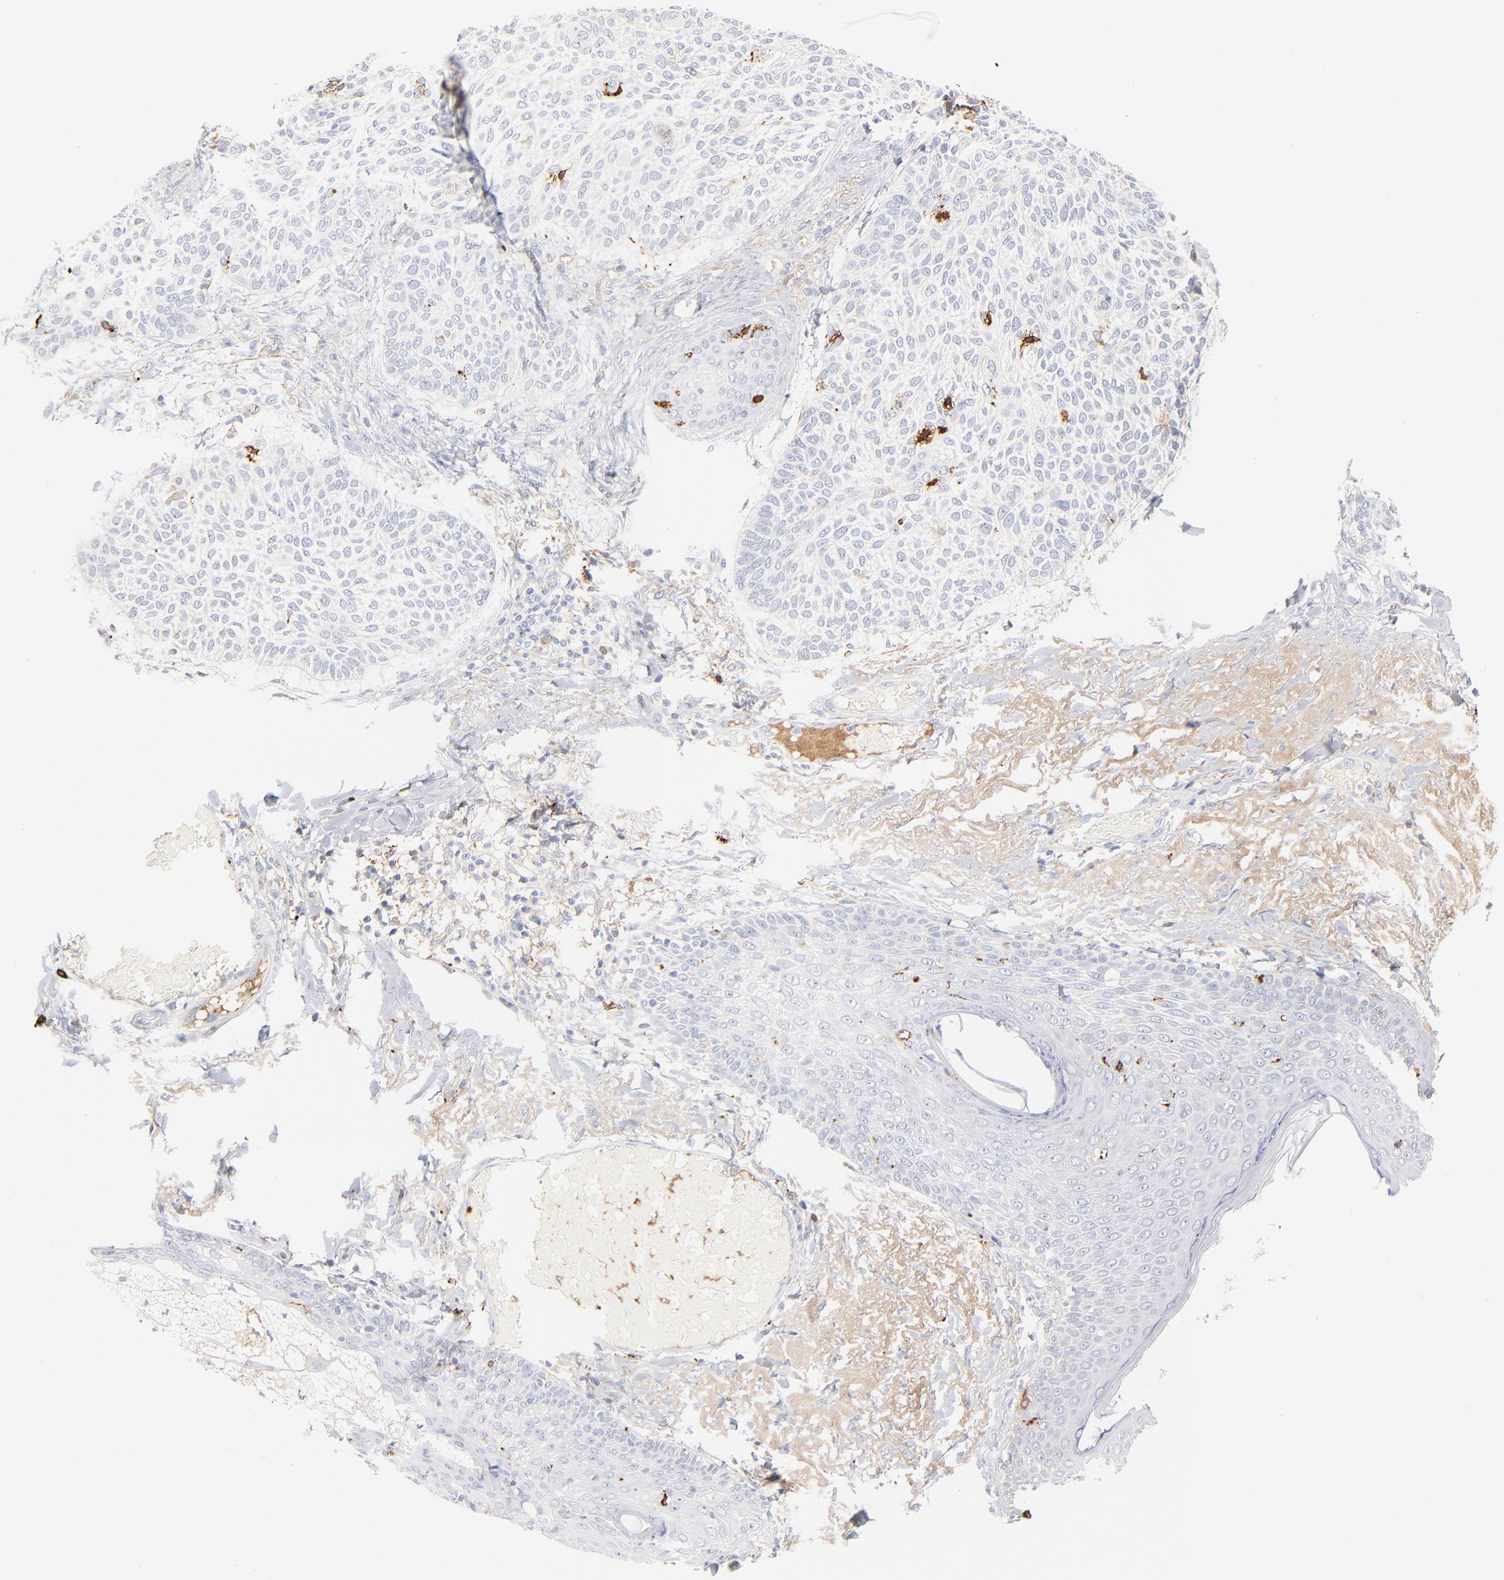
{"staining": {"intensity": "negative", "quantity": "none", "location": "none"}, "tissue": "skin cancer", "cell_type": "Tumor cells", "image_type": "cancer", "snomed": [{"axis": "morphology", "description": "Normal tissue, NOS"}, {"axis": "morphology", "description": "Basal cell carcinoma"}, {"axis": "topography", "description": "Skin"}], "caption": "This is a histopathology image of IHC staining of skin cancer, which shows no staining in tumor cells.", "gene": "APOH", "patient": {"sex": "female", "age": 70}}